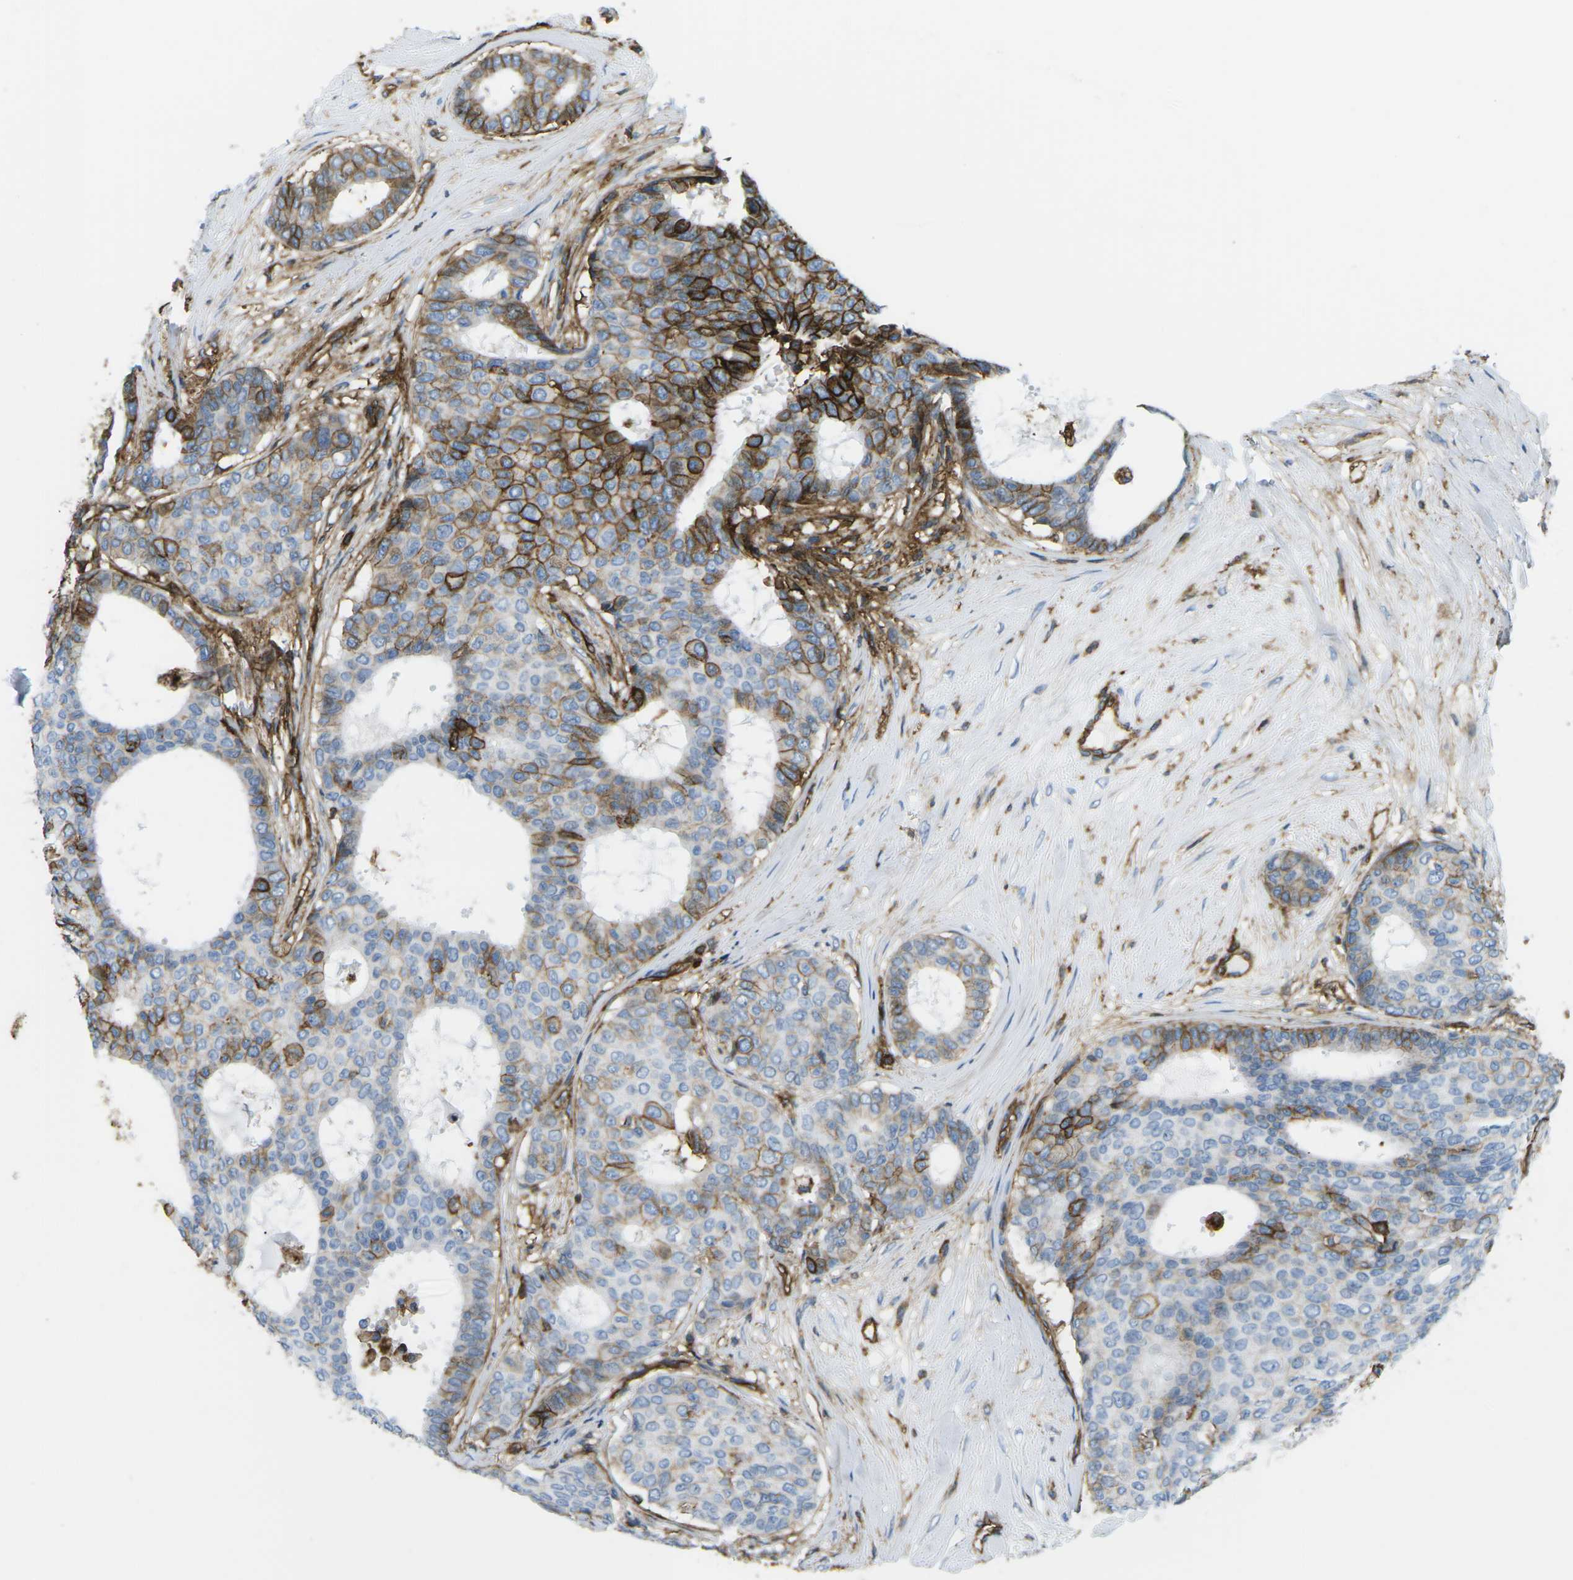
{"staining": {"intensity": "strong", "quantity": "25%-75%", "location": "cytoplasmic/membranous"}, "tissue": "breast cancer", "cell_type": "Tumor cells", "image_type": "cancer", "snomed": [{"axis": "morphology", "description": "Duct carcinoma"}, {"axis": "topography", "description": "Breast"}], "caption": "The image exhibits immunohistochemical staining of breast cancer (infiltrating ductal carcinoma). There is strong cytoplasmic/membranous positivity is appreciated in about 25%-75% of tumor cells.", "gene": "HLA-B", "patient": {"sex": "female", "age": 75}}